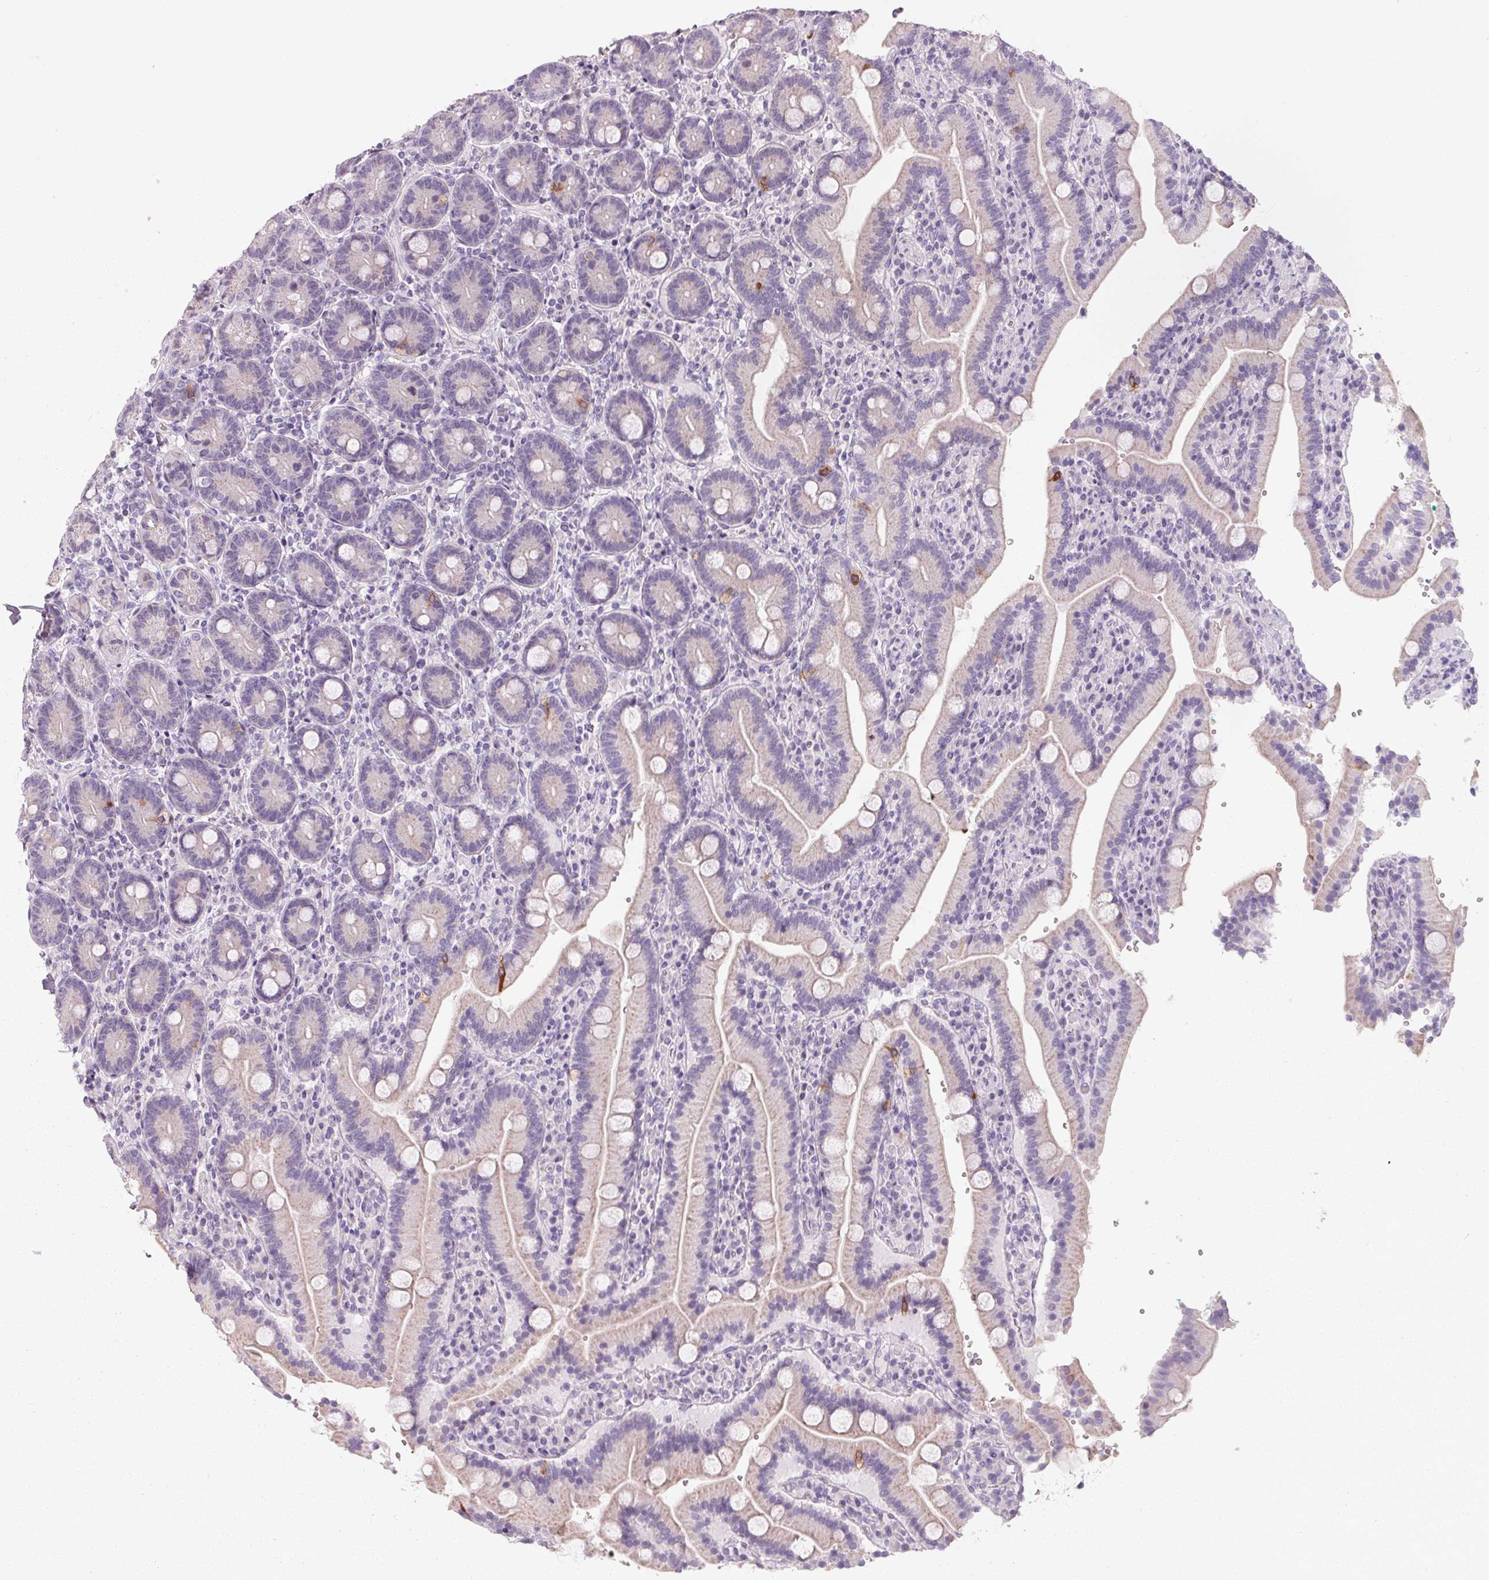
{"staining": {"intensity": "moderate", "quantity": "<25%", "location": "cytoplasmic/membranous"}, "tissue": "duodenum", "cell_type": "Glandular cells", "image_type": "normal", "snomed": [{"axis": "morphology", "description": "Normal tissue, NOS"}, {"axis": "topography", "description": "Duodenum"}], "caption": "Protein staining of unremarkable duodenum shows moderate cytoplasmic/membranous staining in approximately <25% of glandular cells. The staining was performed using DAB, with brown indicating positive protein expression. Nuclei are stained blue with hematoxylin.", "gene": "FTCD", "patient": {"sex": "female", "age": 62}}